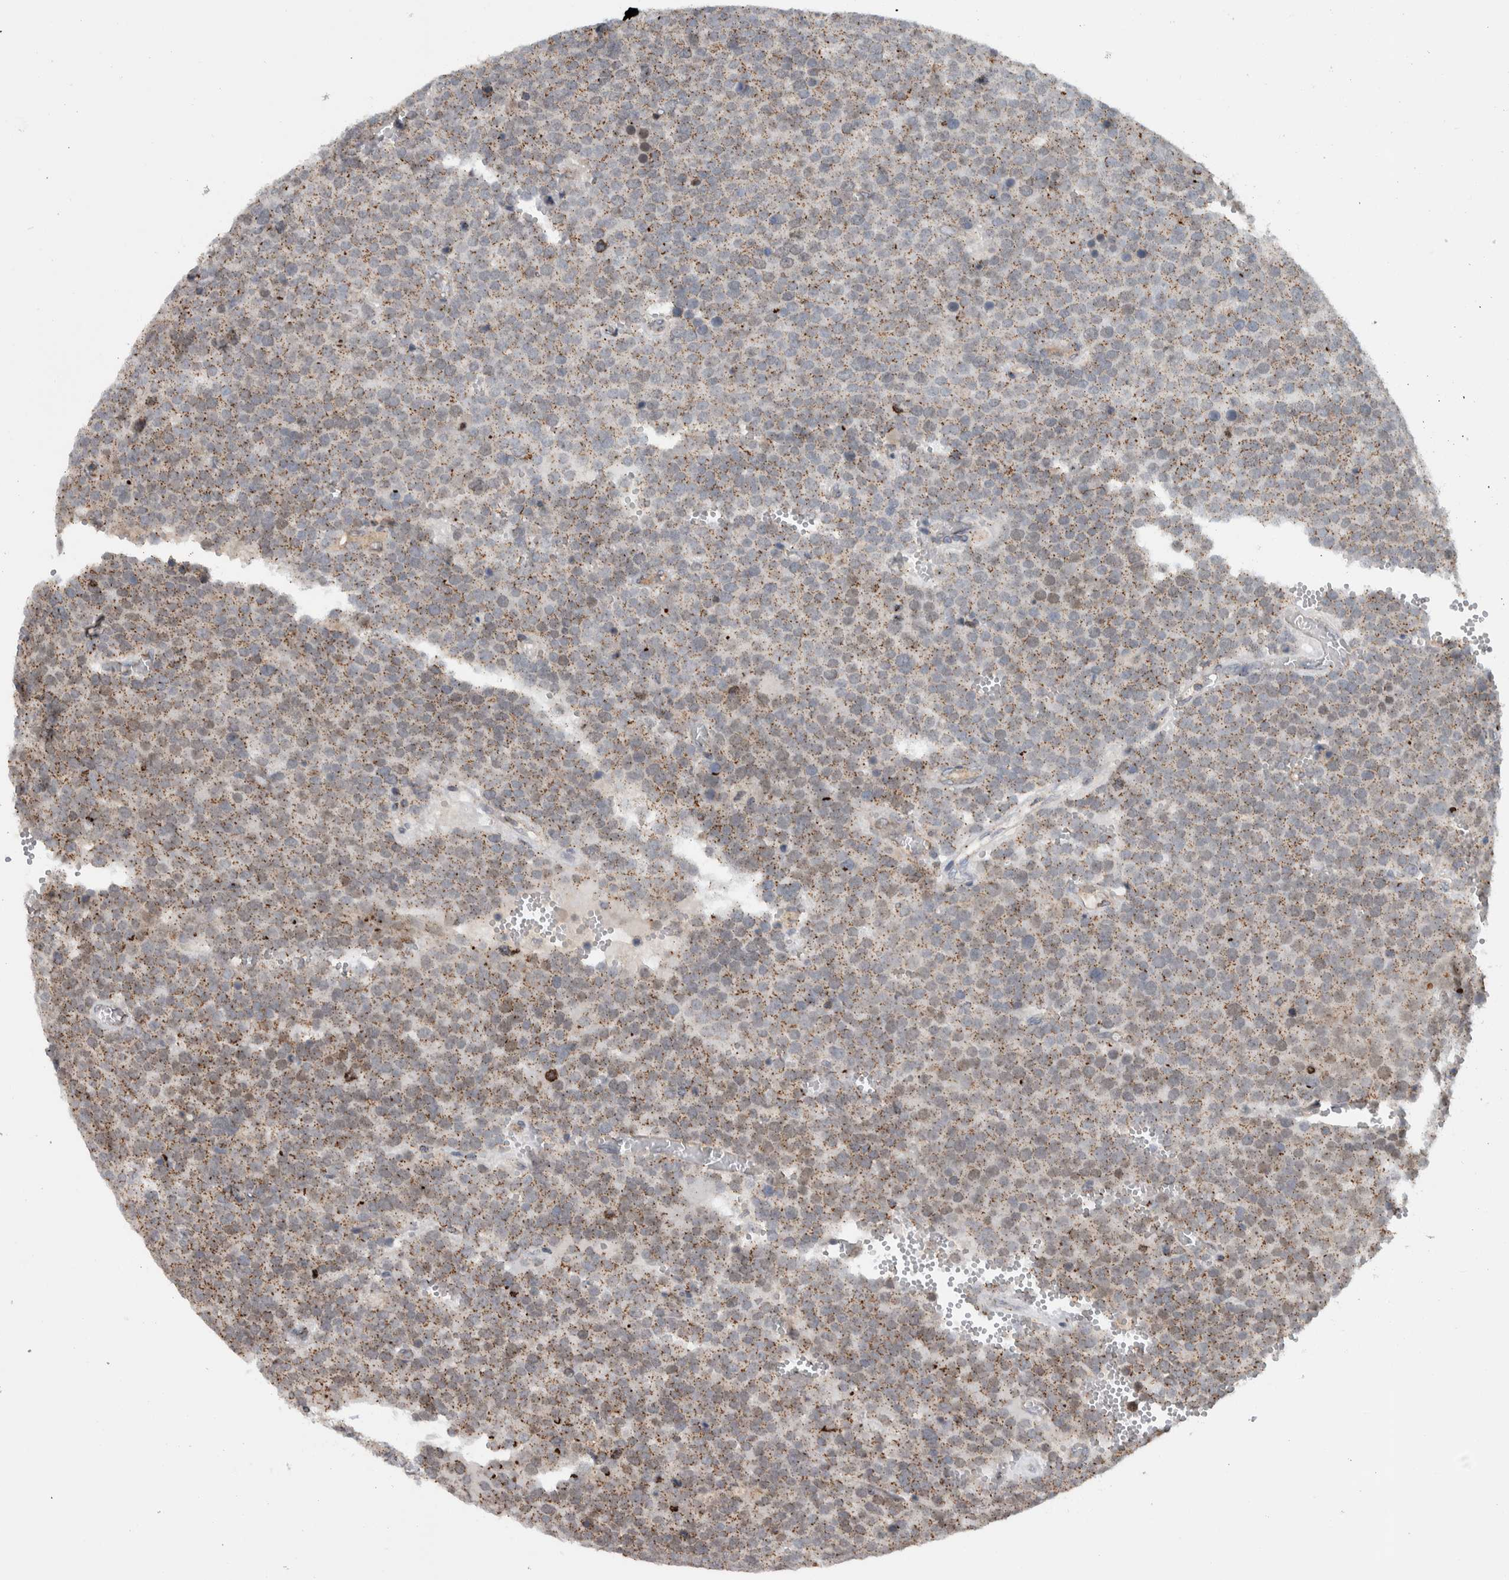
{"staining": {"intensity": "weak", "quantity": ">75%", "location": "cytoplasmic/membranous"}, "tissue": "testis cancer", "cell_type": "Tumor cells", "image_type": "cancer", "snomed": [{"axis": "morphology", "description": "Normal tissue, NOS"}, {"axis": "morphology", "description": "Seminoma, NOS"}, {"axis": "topography", "description": "Testis"}], "caption": "Immunohistochemical staining of human testis cancer (seminoma) reveals low levels of weak cytoplasmic/membranous positivity in approximately >75% of tumor cells. The staining was performed using DAB to visualize the protein expression in brown, while the nuclei were stained in blue with hematoxylin (Magnification: 20x).", "gene": "MSL1", "patient": {"sex": "male", "age": 71}}